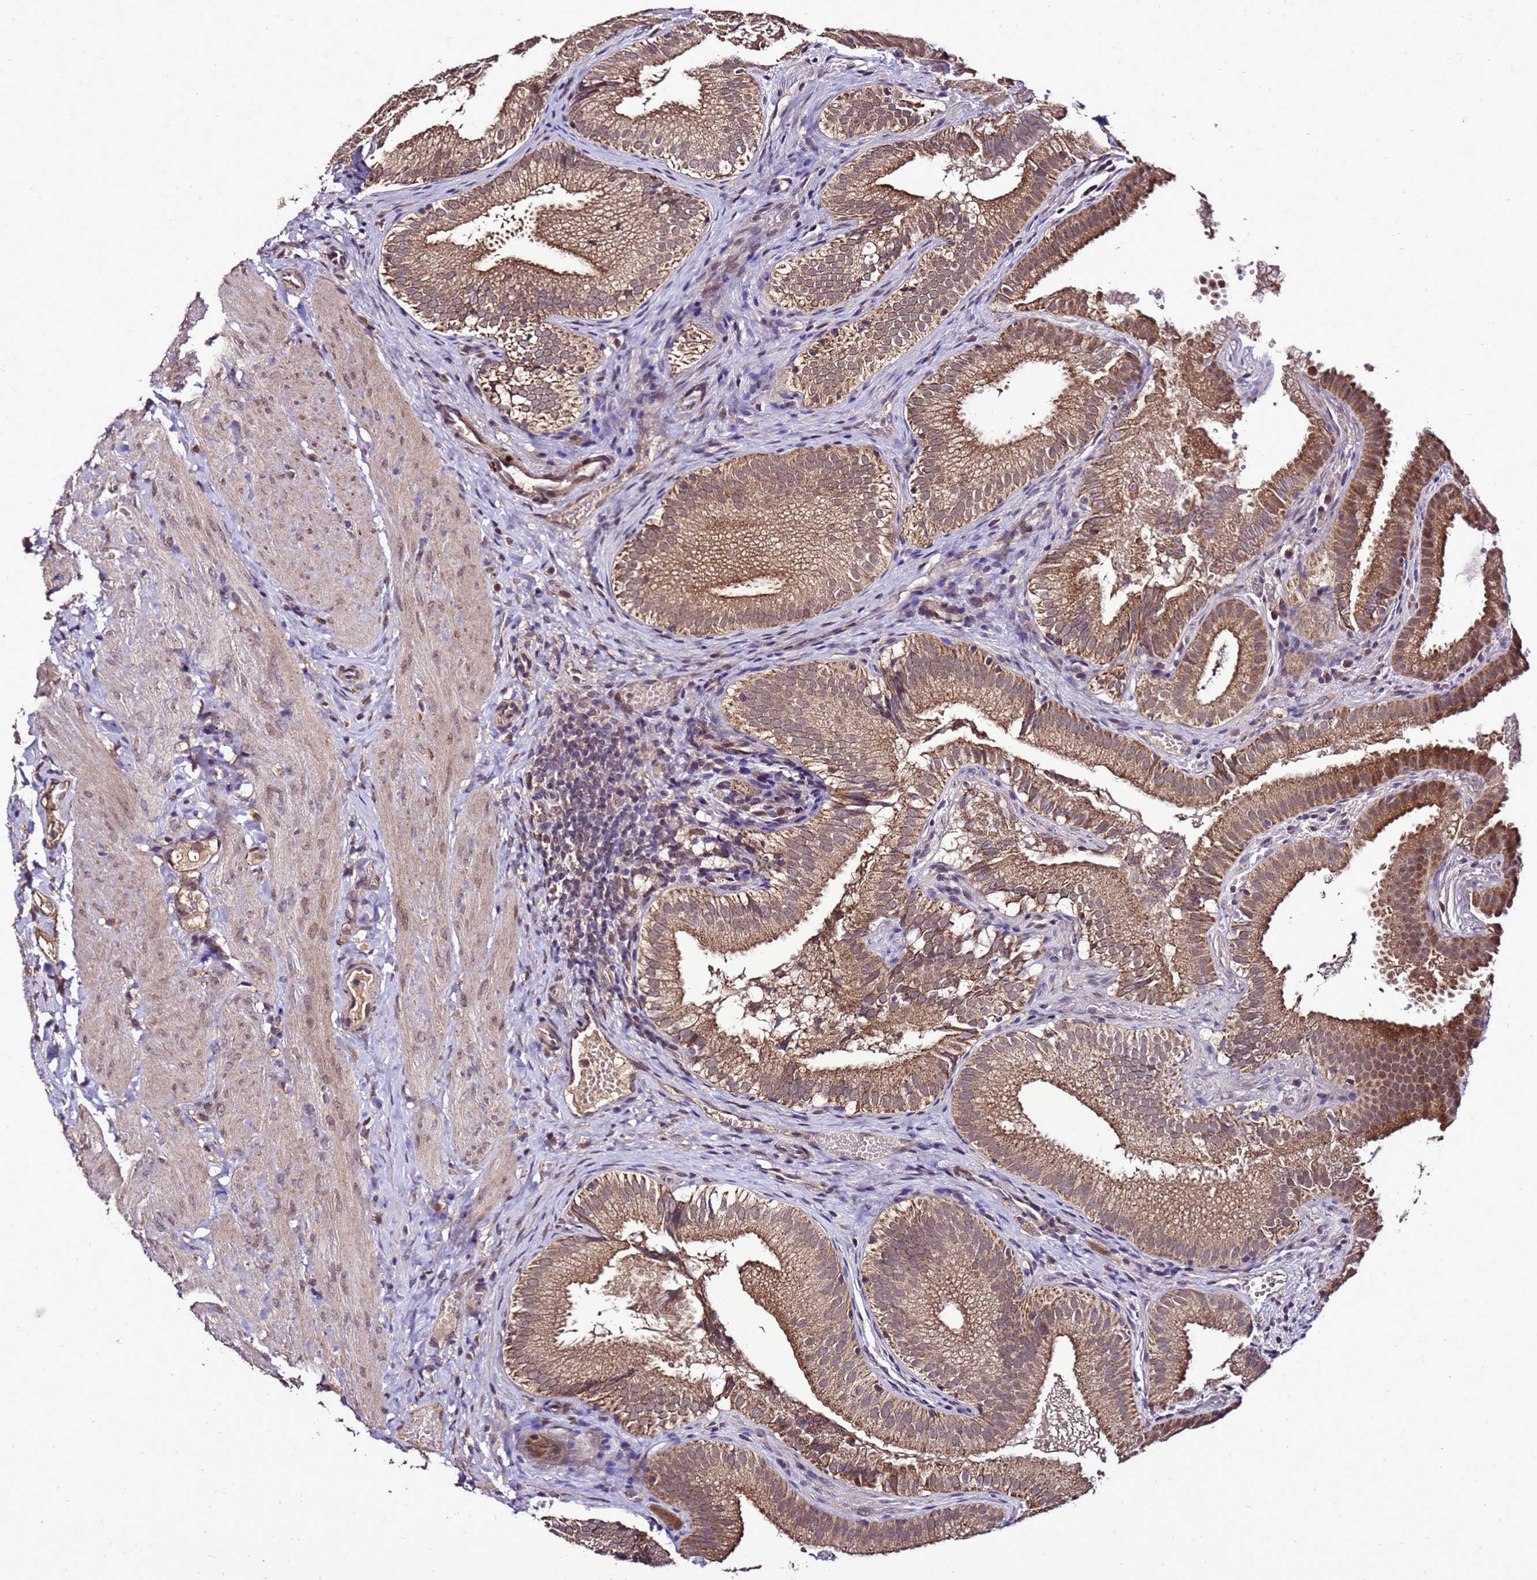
{"staining": {"intensity": "moderate", "quantity": ">75%", "location": "cytoplasmic/membranous,nuclear"}, "tissue": "gallbladder", "cell_type": "Glandular cells", "image_type": "normal", "snomed": [{"axis": "morphology", "description": "Normal tissue, NOS"}, {"axis": "topography", "description": "Gallbladder"}], "caption": "Immunohistochemistry (IHC) of benign gallbladder reveals medium levels of moderate cytoplasmic/membranous,nuclear staining in approximately >75% of glandular cells.", "gene": "ZNF329", "patient": {"sex": "female", "age": 30}}